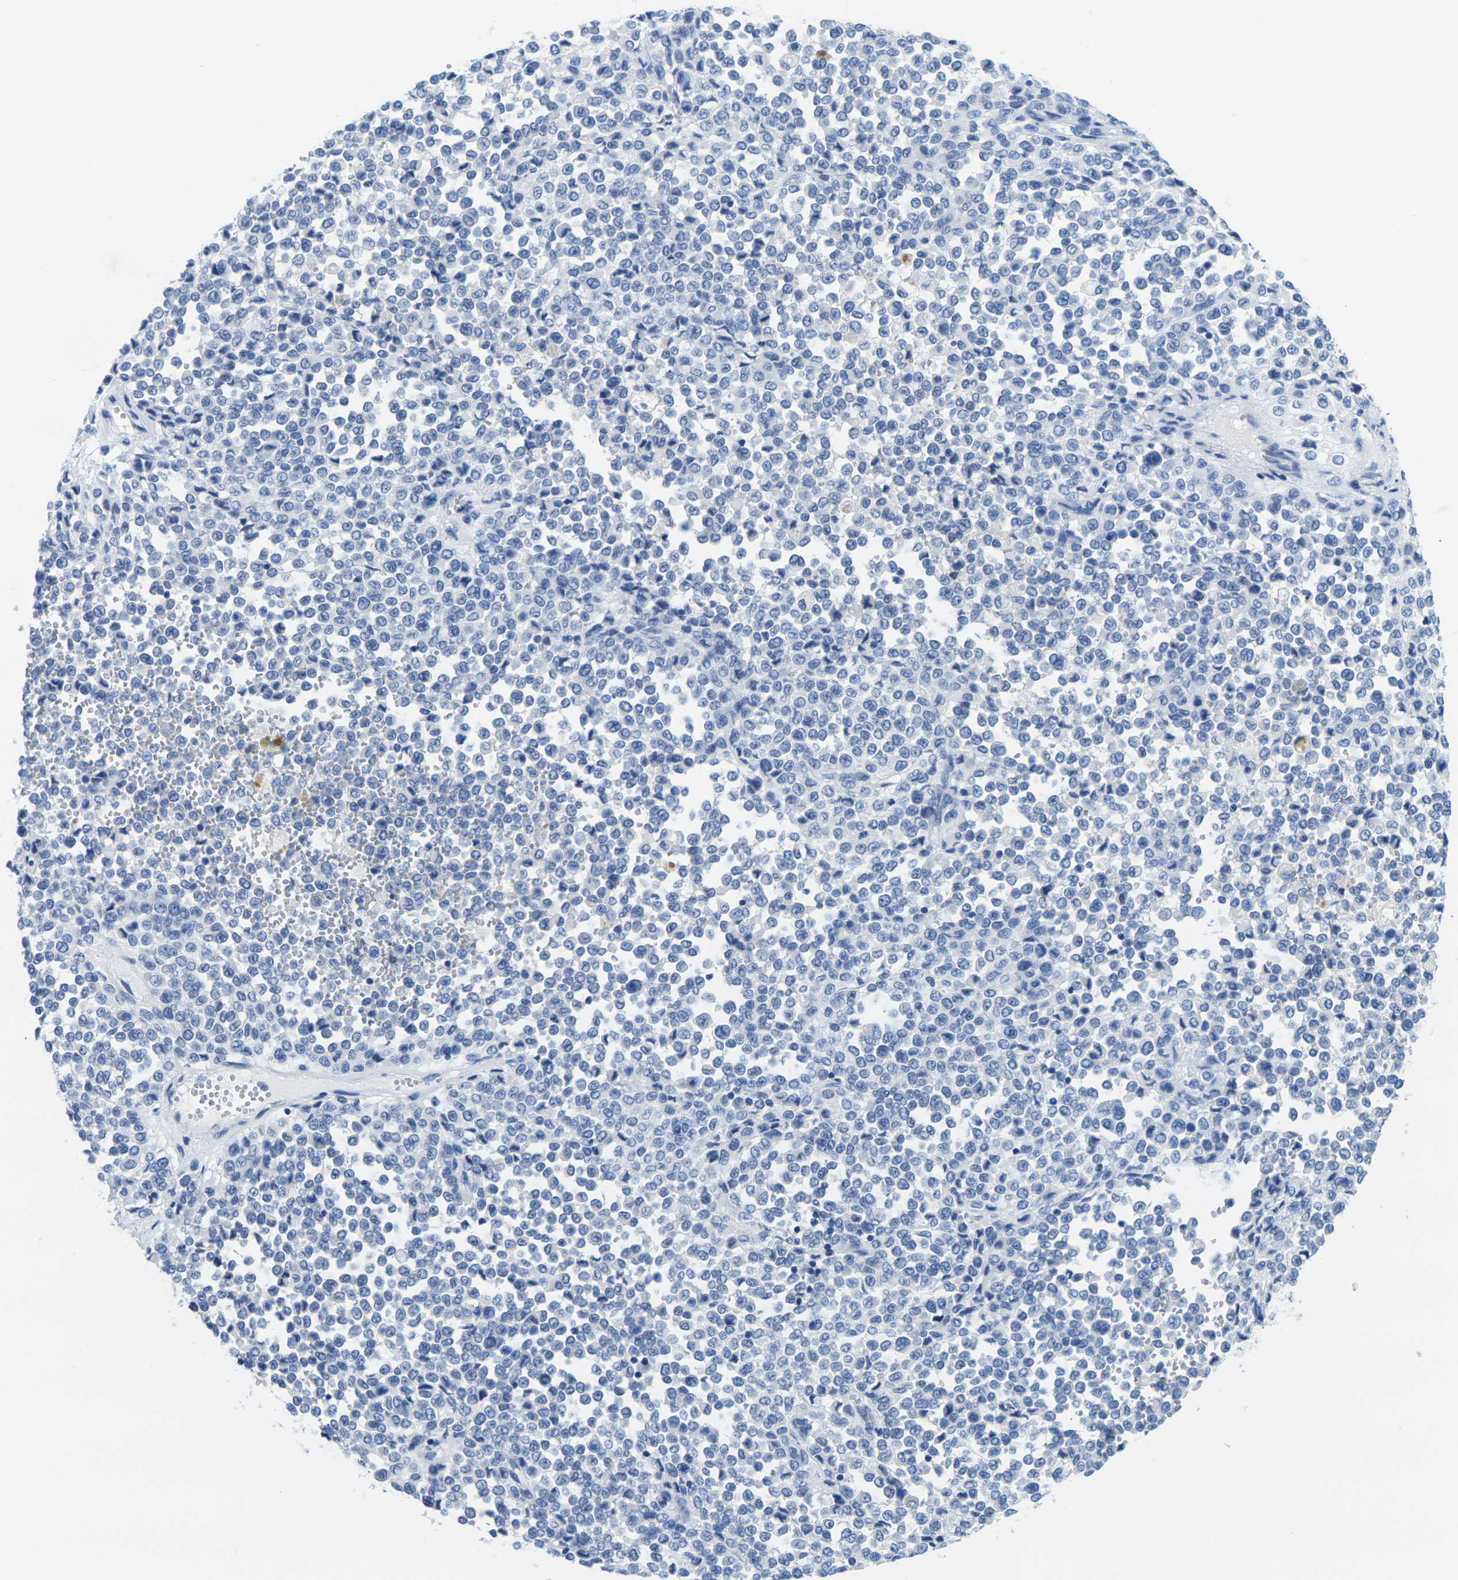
{"staining": {"intensity": "negative", "quantity": "none", "location": "none"}, "tissue": "melanoma", "cell_type": "Tumor cells", "image_type": "cancer", "snomed": [{"axis": "morphology", "description": "Malignant melanoma, Metastatic site"}, {"axis": "topography", "description": "Pancreas"}], "caption": "The histopathology image displays no significant positivity in tumor cells of melanoma.", "gene": "FAM3D", "patient": {"sex": "female", "age": 30}}